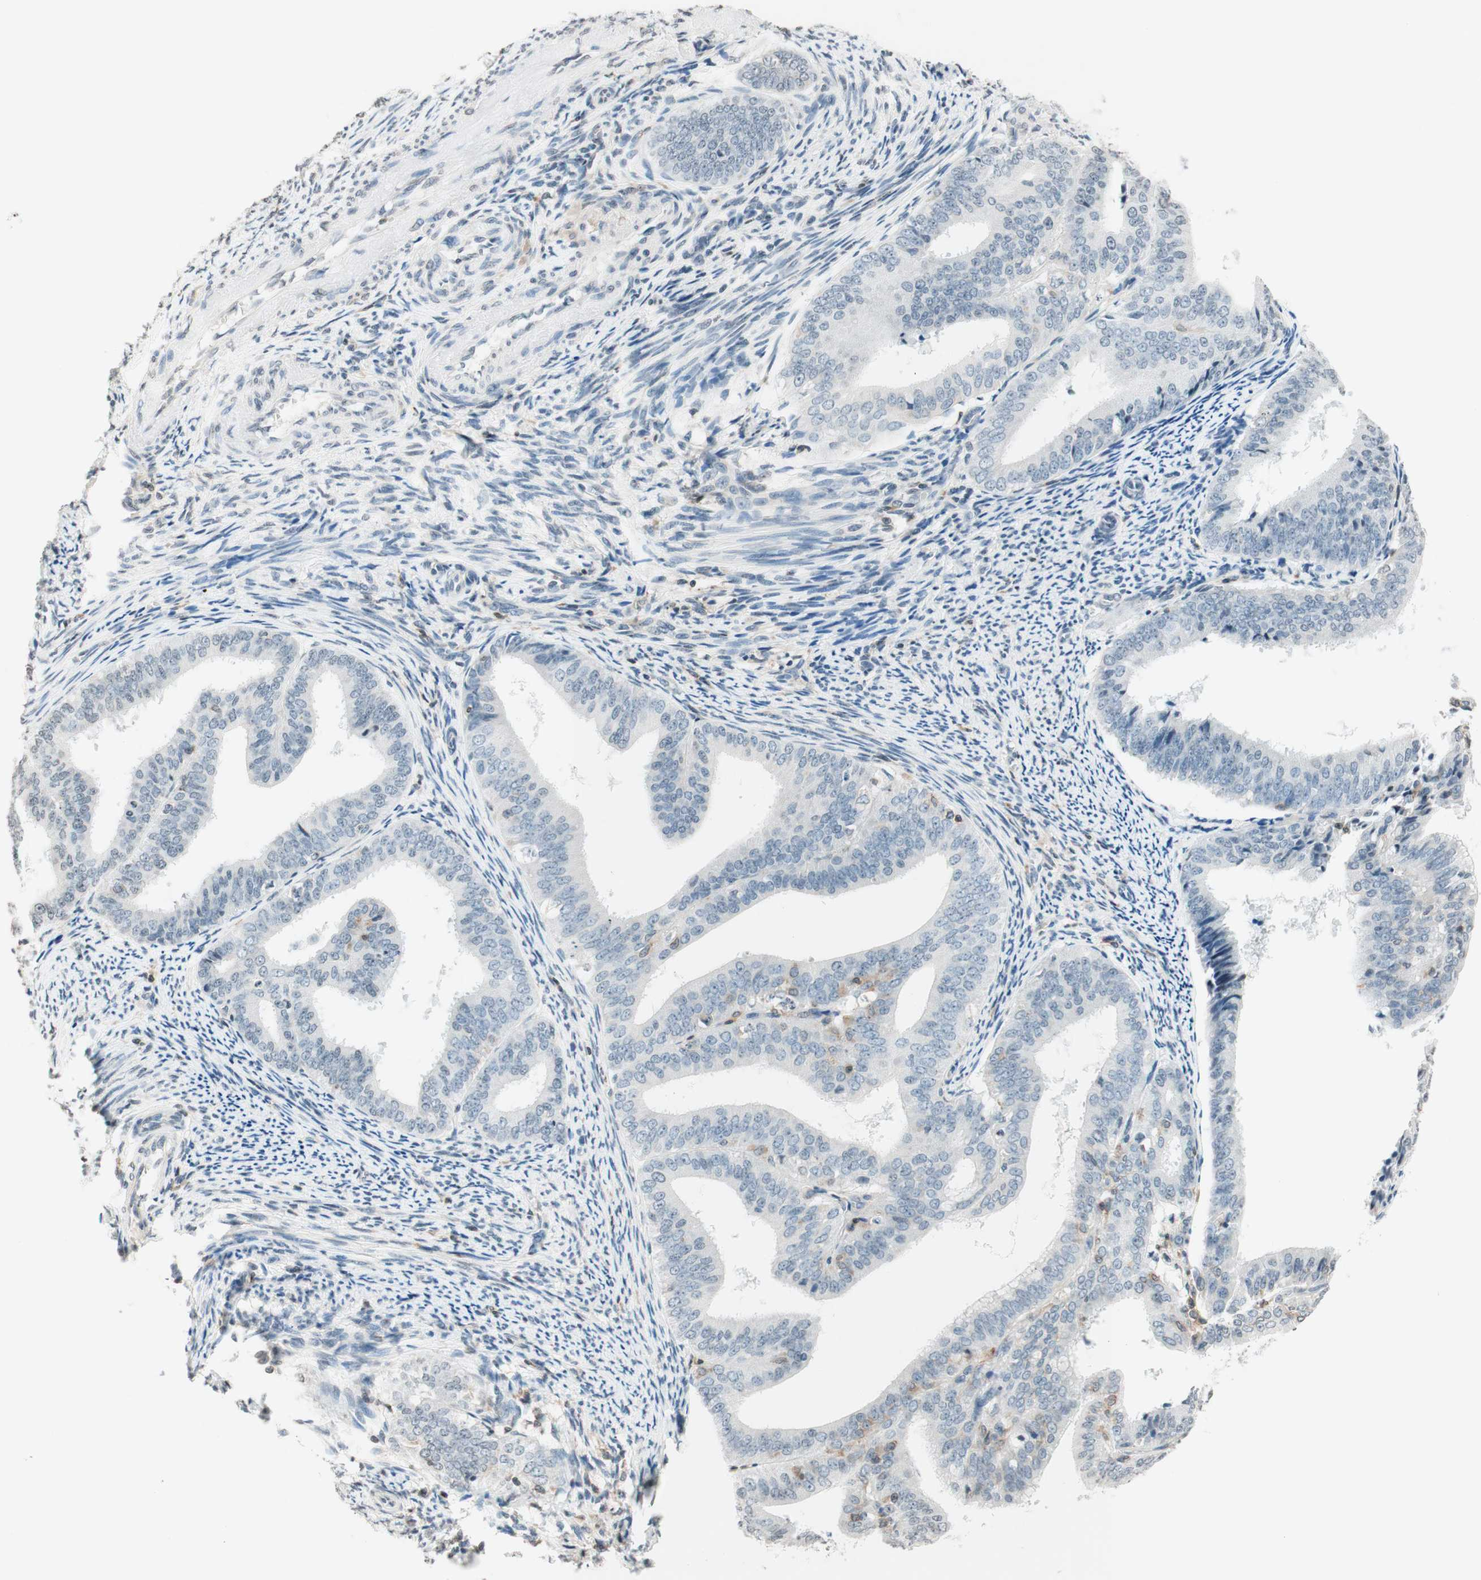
{"staining": {"intensity": "negative", "quantity": "none", "location": "none"}, "tissue": "endometrial cancer", "cell_type": "Tumor cells", "image_type": "cancer", "snomed": [{"axis": "morphology", "description": "Adenocarcinoma, NOS"}, {"axis": "topography", "description": "Endometrium"}], "caption": "High magnification brightfield microscopy of adenocarcinoma (endometrial) stained with DAB (brown) and counterstained with hematoxylin (blue): tumor cells show no significant staining.", "gene": "WIPF1", "patient": {"sex": "female", "age": 63}}